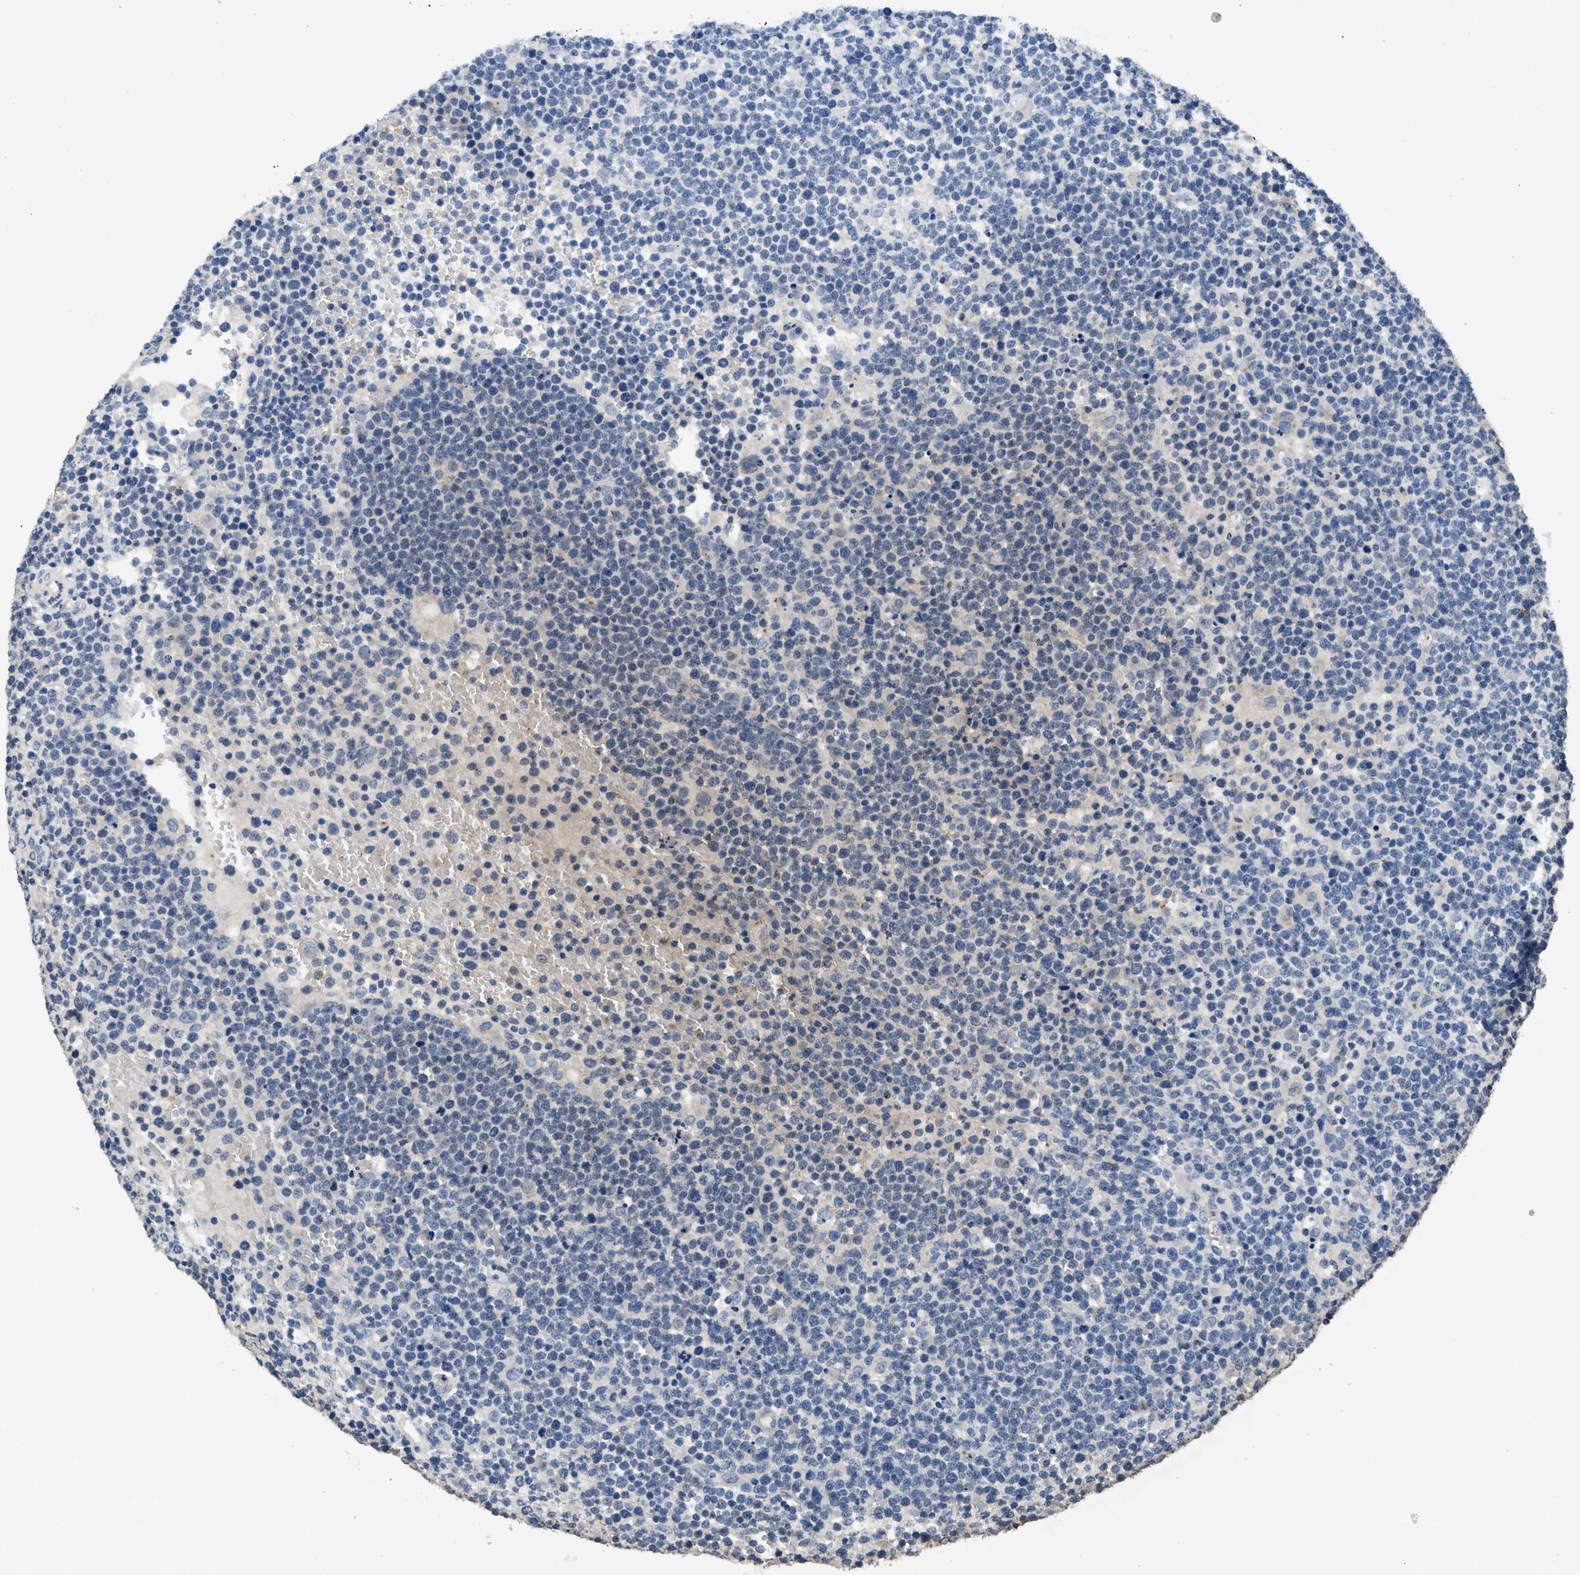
{"staining": {"intensity": "negative", "quantity": "none", "location": "none"}, "tissue": "lymphoma", "cell_type": "Tumor cells", "image_type": "cancer", "snomed": [{"axis": "morphology", "description": "Malignant lymphoma, non-Hodgkin's type, High grade"}, {"axis": "topography", "description": "Lymph node"}], "caption": "High magnification brightfield microscopy of lymphoma stained with DAB (3,3'-diaminobenzidine) (brown) and counterstained with hematoxylin (blue): tumor cells show no significant expression.", "gene": "ITGA2B", "patient": {"sex": "male", "age": 61}}